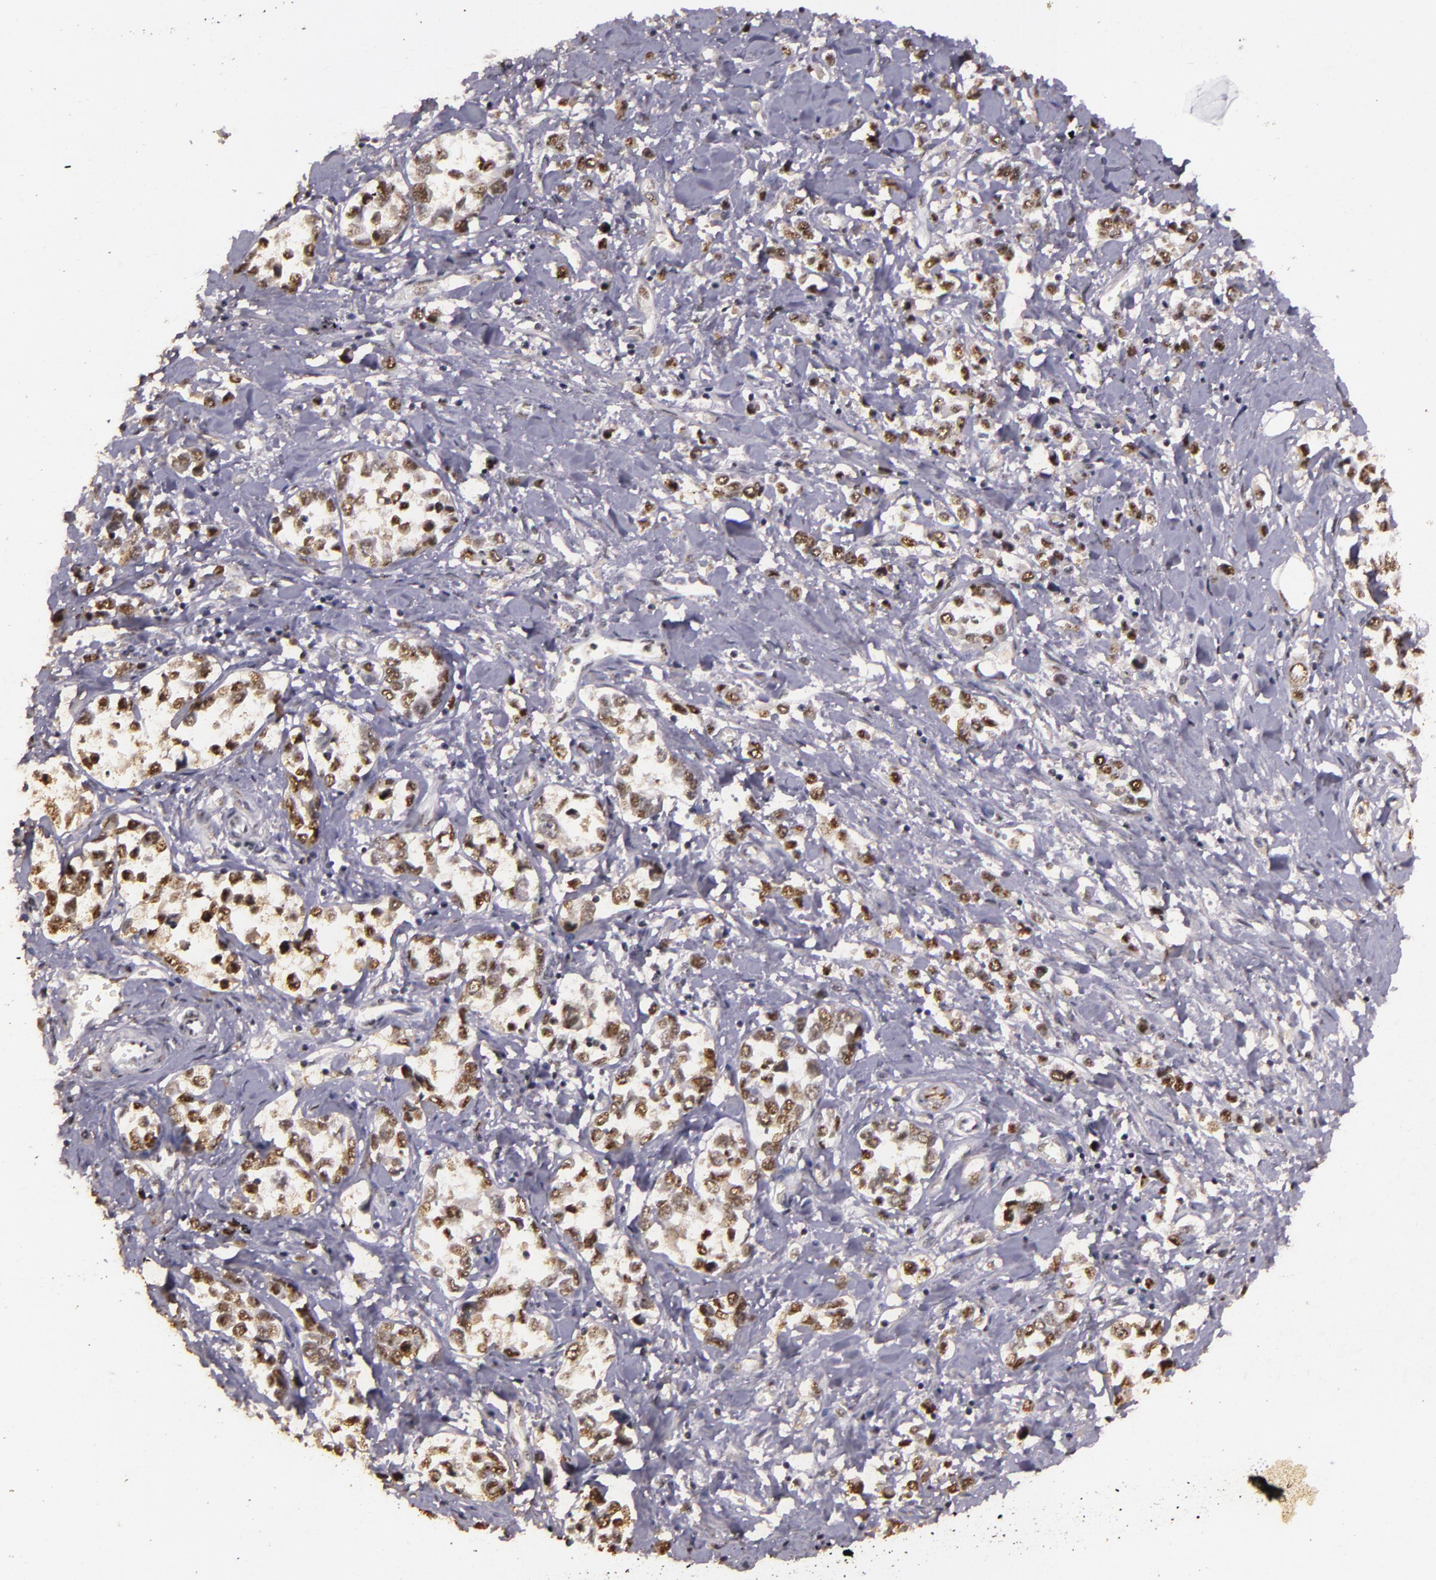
{"staining": {"intensity": "weak", "quantity": ">75%", "location": "nuclear"}, "tissue": "stomach cancer", "cell_type": "Tumor cells", "image_type": "cancer", "snomed": [{"axis": "morphology", "description": "Adenocarcinoma, NOS"}, {"axis": "topography", "description": "Stomach, upper"}], "caption": "Immunohistochemistry of human stomach cancer displays low levels of weak nuclear positivity in about >75% of tumor cells.", "gene": "CBX3", "patient": {"sex": "male", "age": 76}}